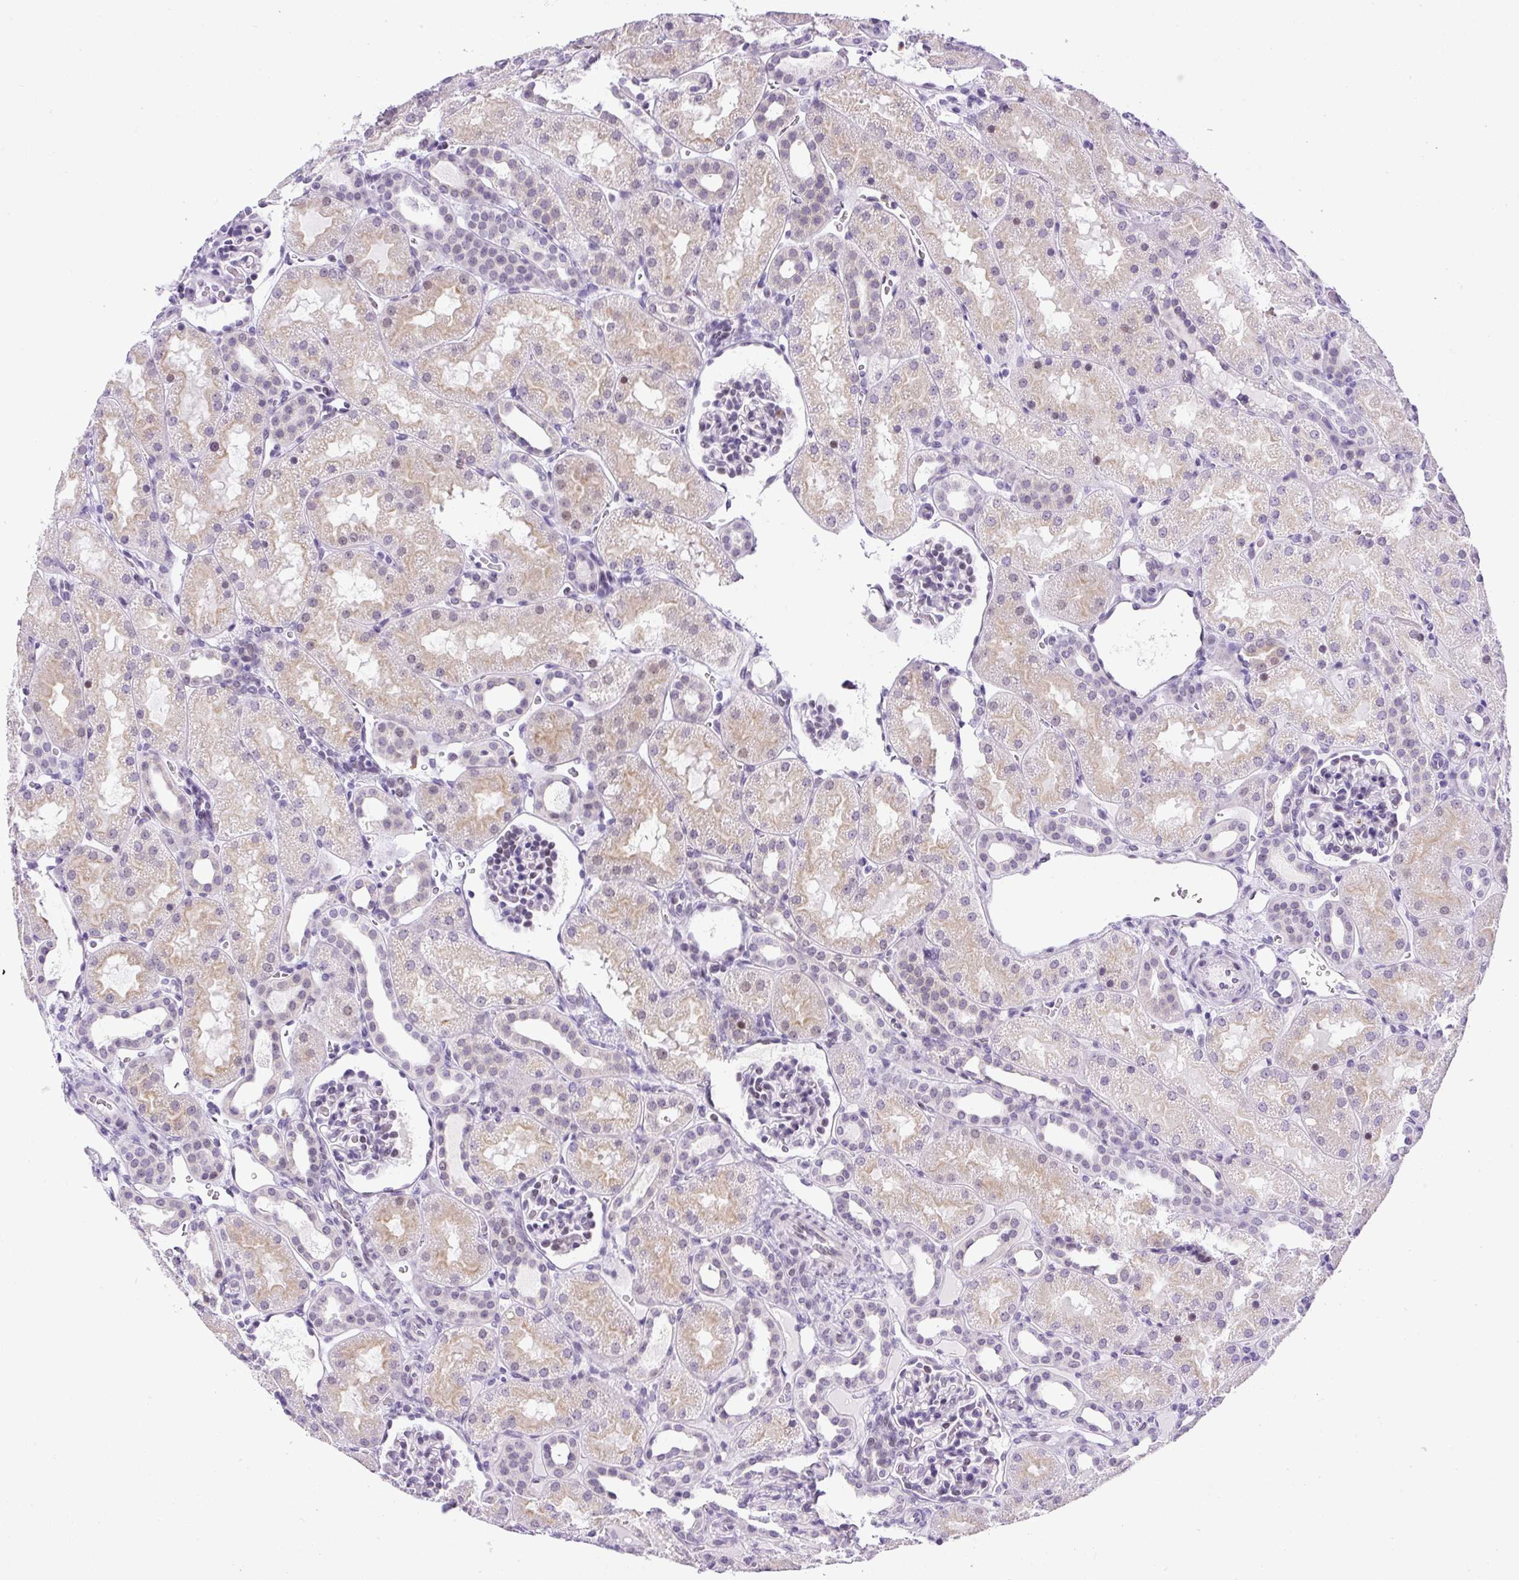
{"staining": {"intensity": "negative", "quantity": "none", "location": "none"}, "tissue": "kidney", "cell_type": "Cells in glomeruli", "image_type": "normal", "snomed": [{"axis": "morphology", "description": "Normal tissue, NOS"}, {"axis": "topography", "description": "Kidney"}], "caption": "Immunohistochemical staining of normal kidney demonstrates no significant staining in cells in glomeruli. Brightfield microscopy of IHC stained with DAB (3,3'-diaminobenzidine) (brown) and hematoxylin (blue), captured at high magnification.", "gene": "RHBDD2", "patient": {"sex": "male", "age": 2}}